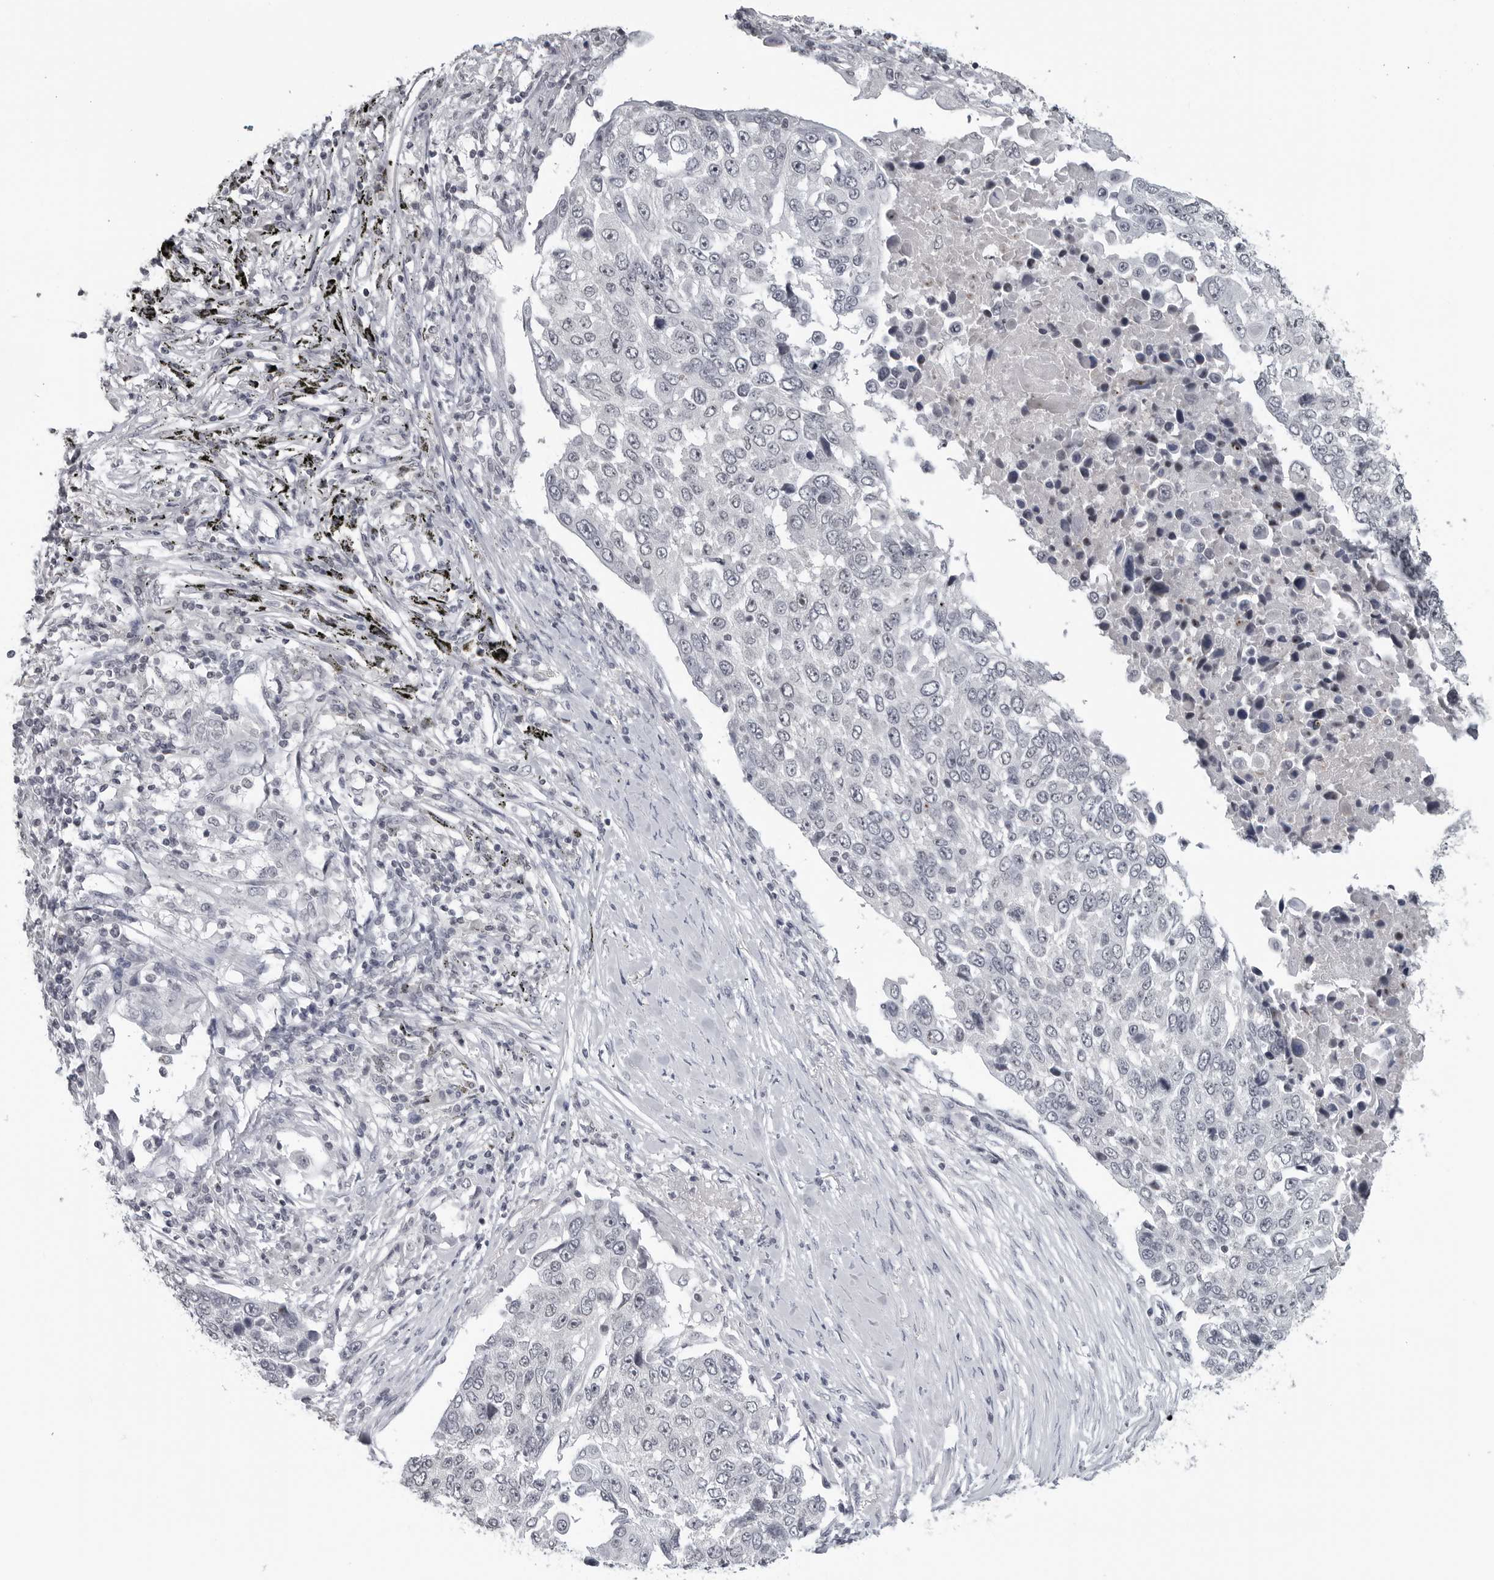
{"staining": {"intensity": "negative", "quantity": "none", "location": "none"}, "tissue": "lung cancer", "cell_type": "Tumor cells", "image_type": "cancer", "snomed": [{"axis": "morphology", "description": "Squamous cell carcinoma, NOS"}, {"axis": "topography", "description": "Lung"}], "caption": "There is no significant positivity in tumor cells of lung cancer (squamous cell carcinoma).", "gene": "DDX54", "patient": {"sex": "male", "age": 66}}